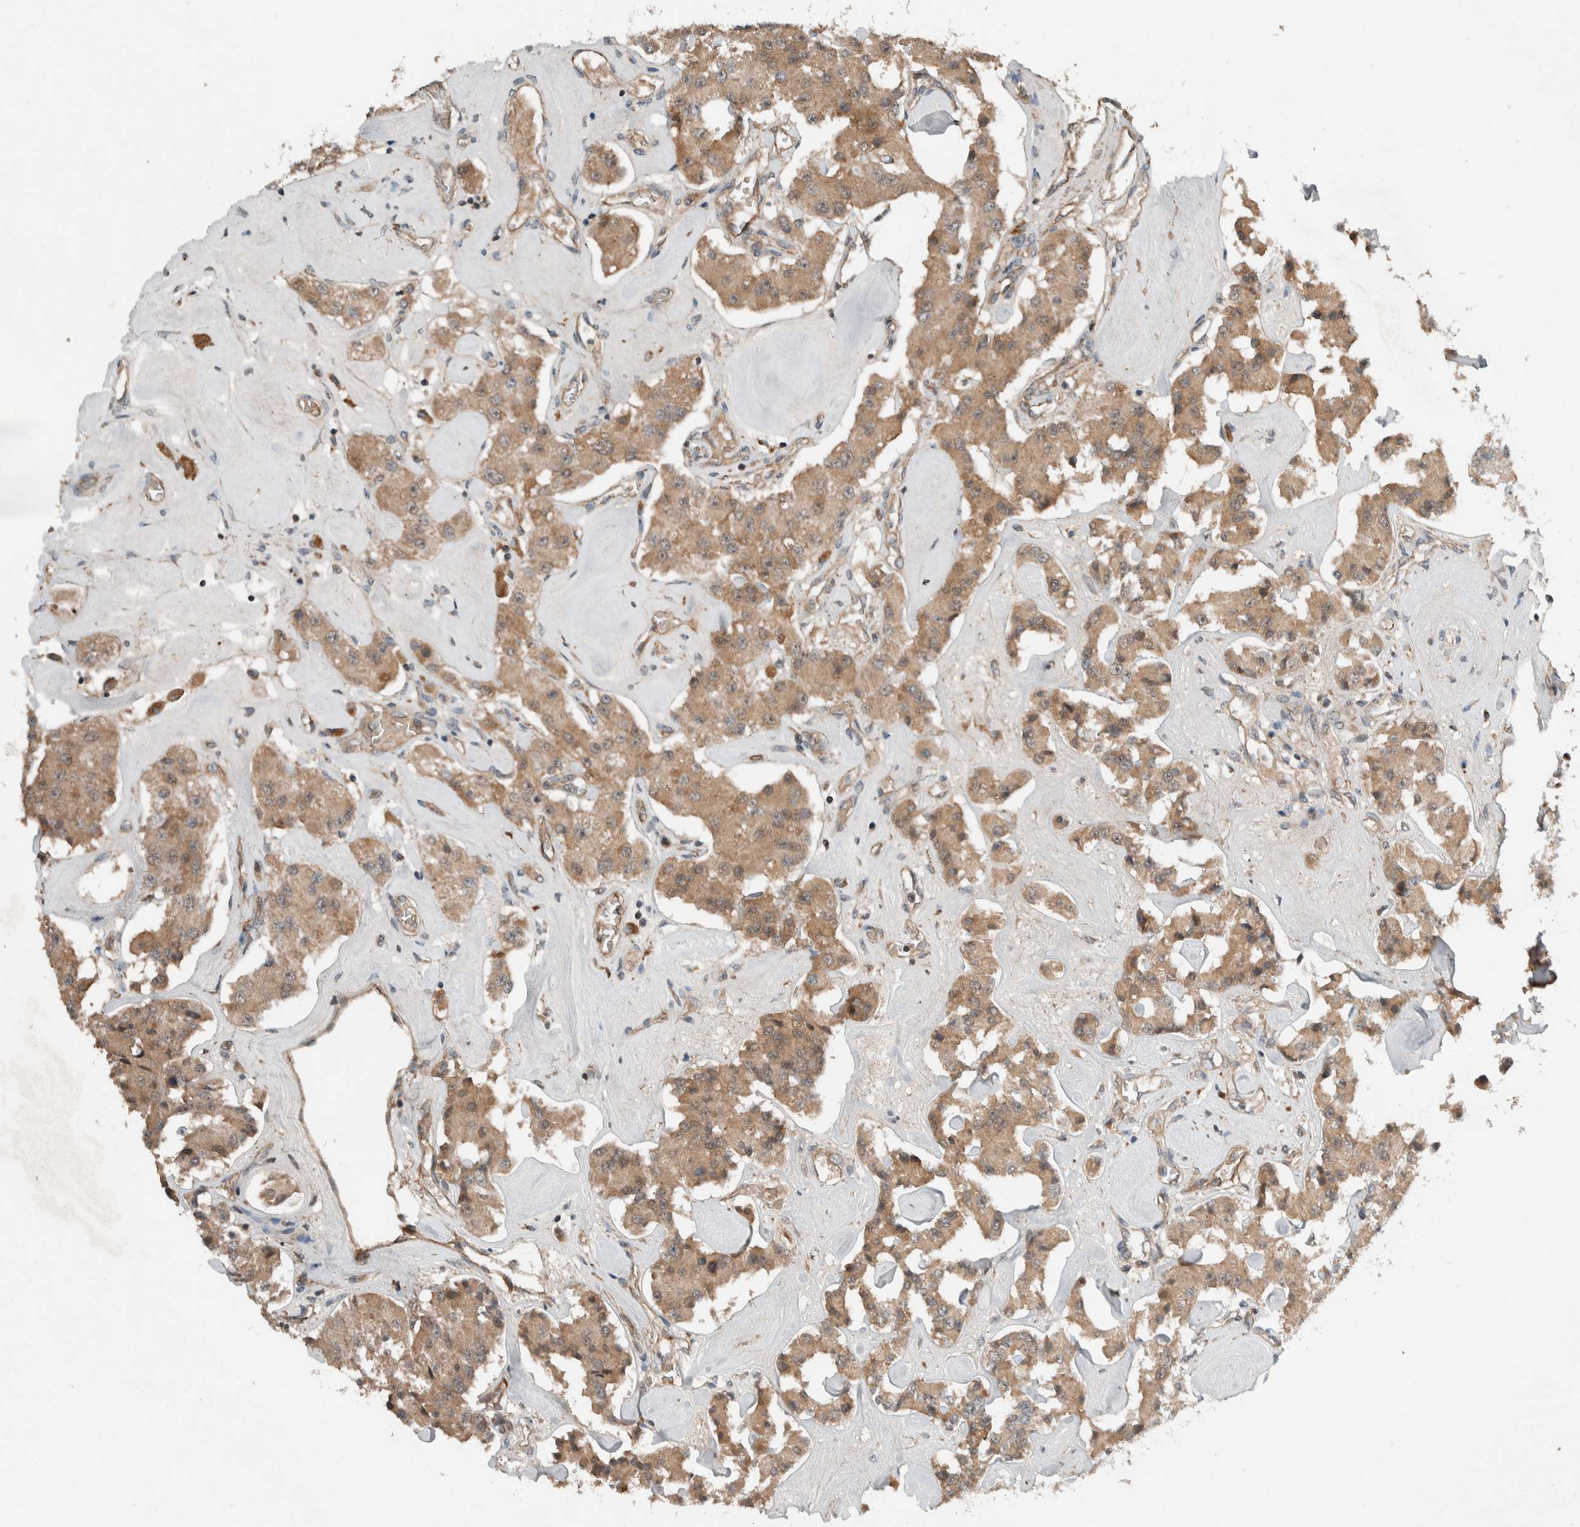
{"staining": {"intensity": "moderate", "quantity": ">75%", "location": "cytoplasmic/membranous"}, "tissue": "carcinoid", "cell_type": "Tumor cells", "image_type": "cancer", "snomed": [{"axis": "morphology", "description": "Carcinoid, malignant, NOS"}, {"axis": "topography", "description": "Pancreas"}], "caption": "Malignant carcinoid stained with immunohistochemistry (IHC) reveals moderate cytoplasmic/membranous expression in about >75% of tumor cells. (IHC, brightfield microscopy, high magnification).", "gene": "ARMC7", "patient": {"sex": "male", "age": 41}}